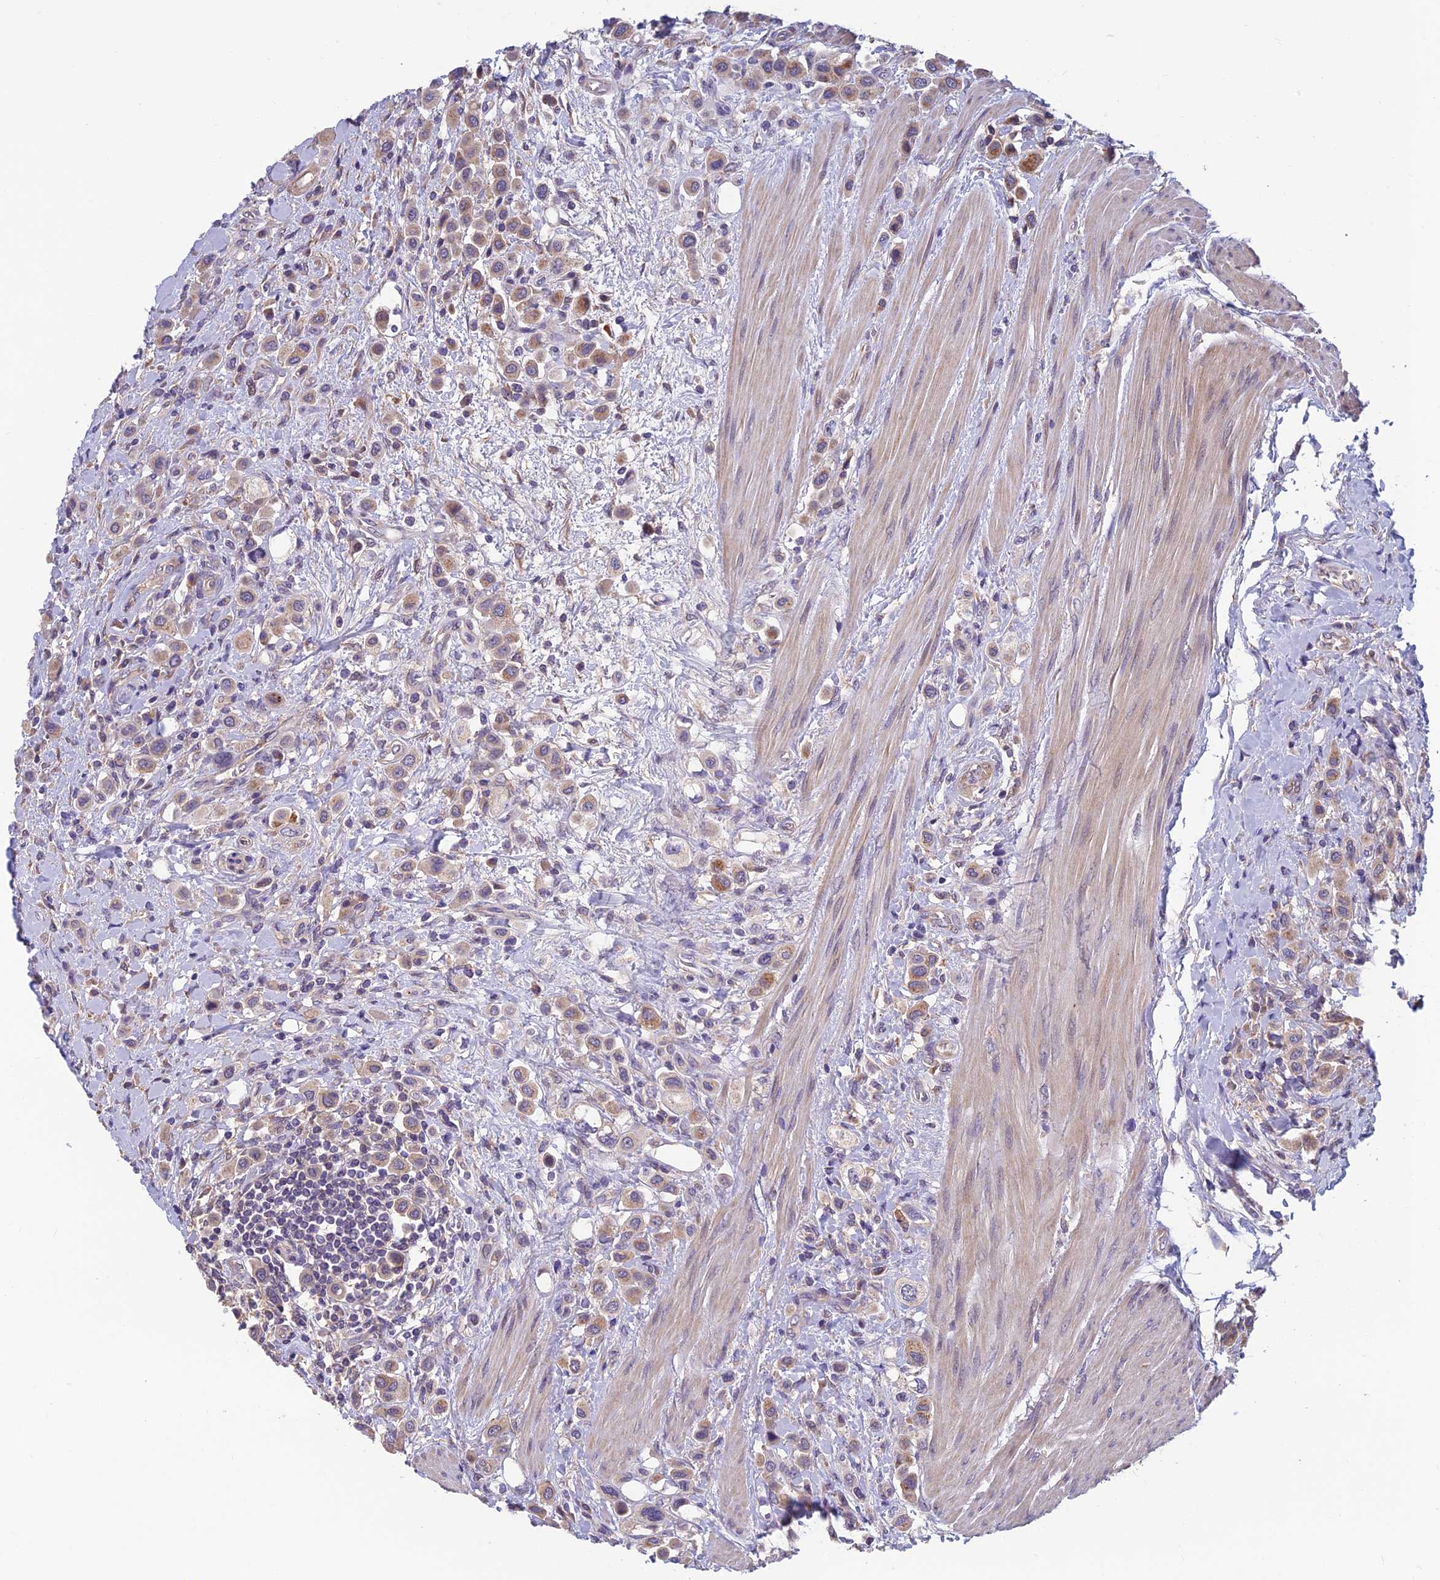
{"staining": {"intensity": "weak", "quantity": "25%-75%", "location": "cytoplasmic/membranous"}, "tissue": "urothelial cancer", "cell_type": "Tumor cells", "image_type": "cancer", "snomed": [{"axis": "morphology", "description": "Urothelial carcinoma, High grade"}, {"axis": "topography", "description": "Urinary bladder"}], "caption": "DAB immunohistochemical staining of human urothelial cancer shows weak cytoplasmic/membranous protein staining in approximately 25%-75% of tumor cells.", "gene": "HECA", "patient": {"sex": "male", "age": 50}}